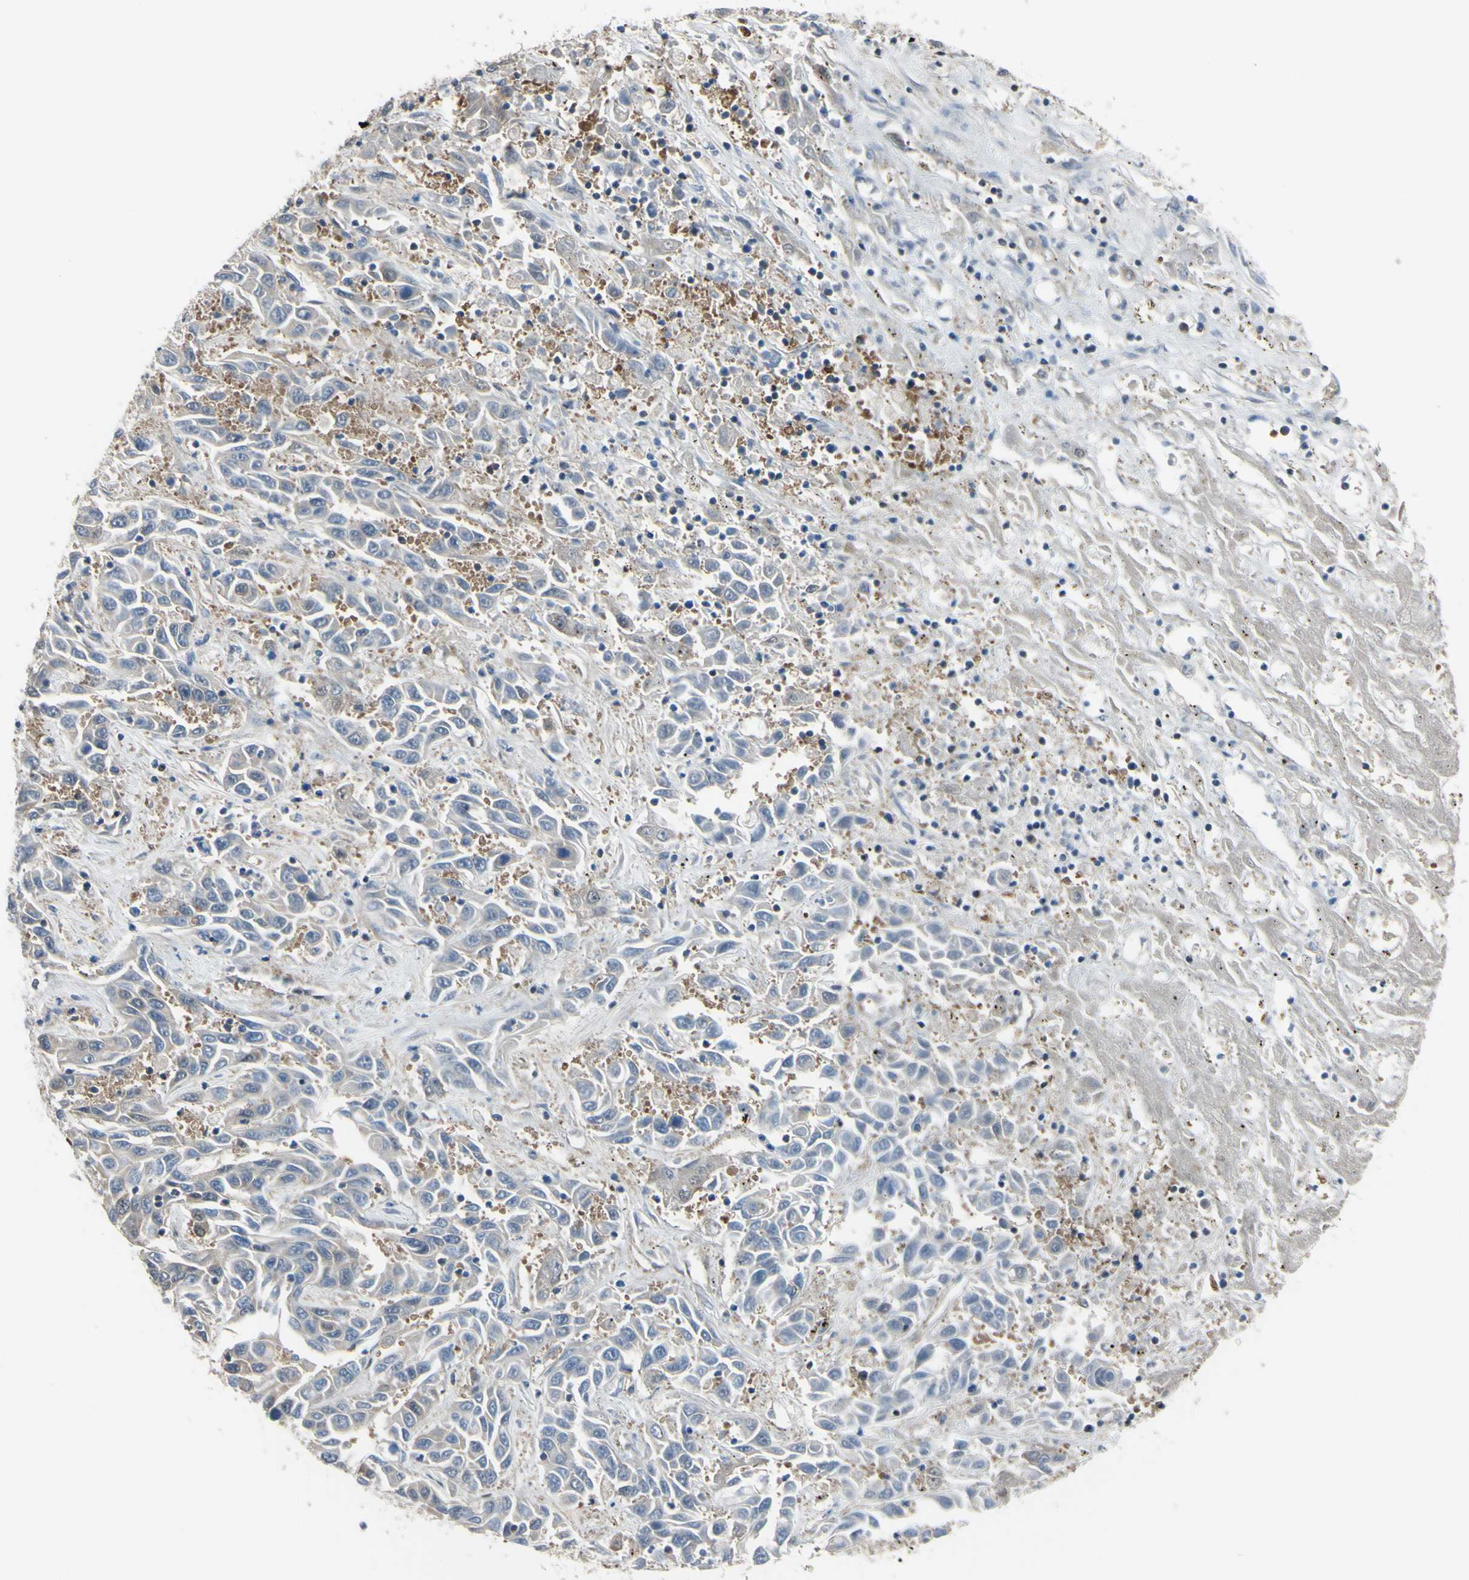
{"staining": {"intensity": "negative", "quantity": "none", "location": "none"}, "tissue": "liver cancer", "cell_type": "Tumor cells", "image_type": "cancer", "snomed": [{"axis": "morphology", "description": "Cholangiocarcinoma"}, {"axis": "topography", "description": "Liver"}], "caption": "Immunohistochemistry image of neoplastic tissue: liver cholangiocarcinoma stained with DAB displays no significant protein expression in tumor cells. (DAB (3,3'-diaminobenzidine) IHC visualized using brightfield microscopy, high magnification).", "gene": "HSPA4", "patient": {"sex": "female", "age": 52}}